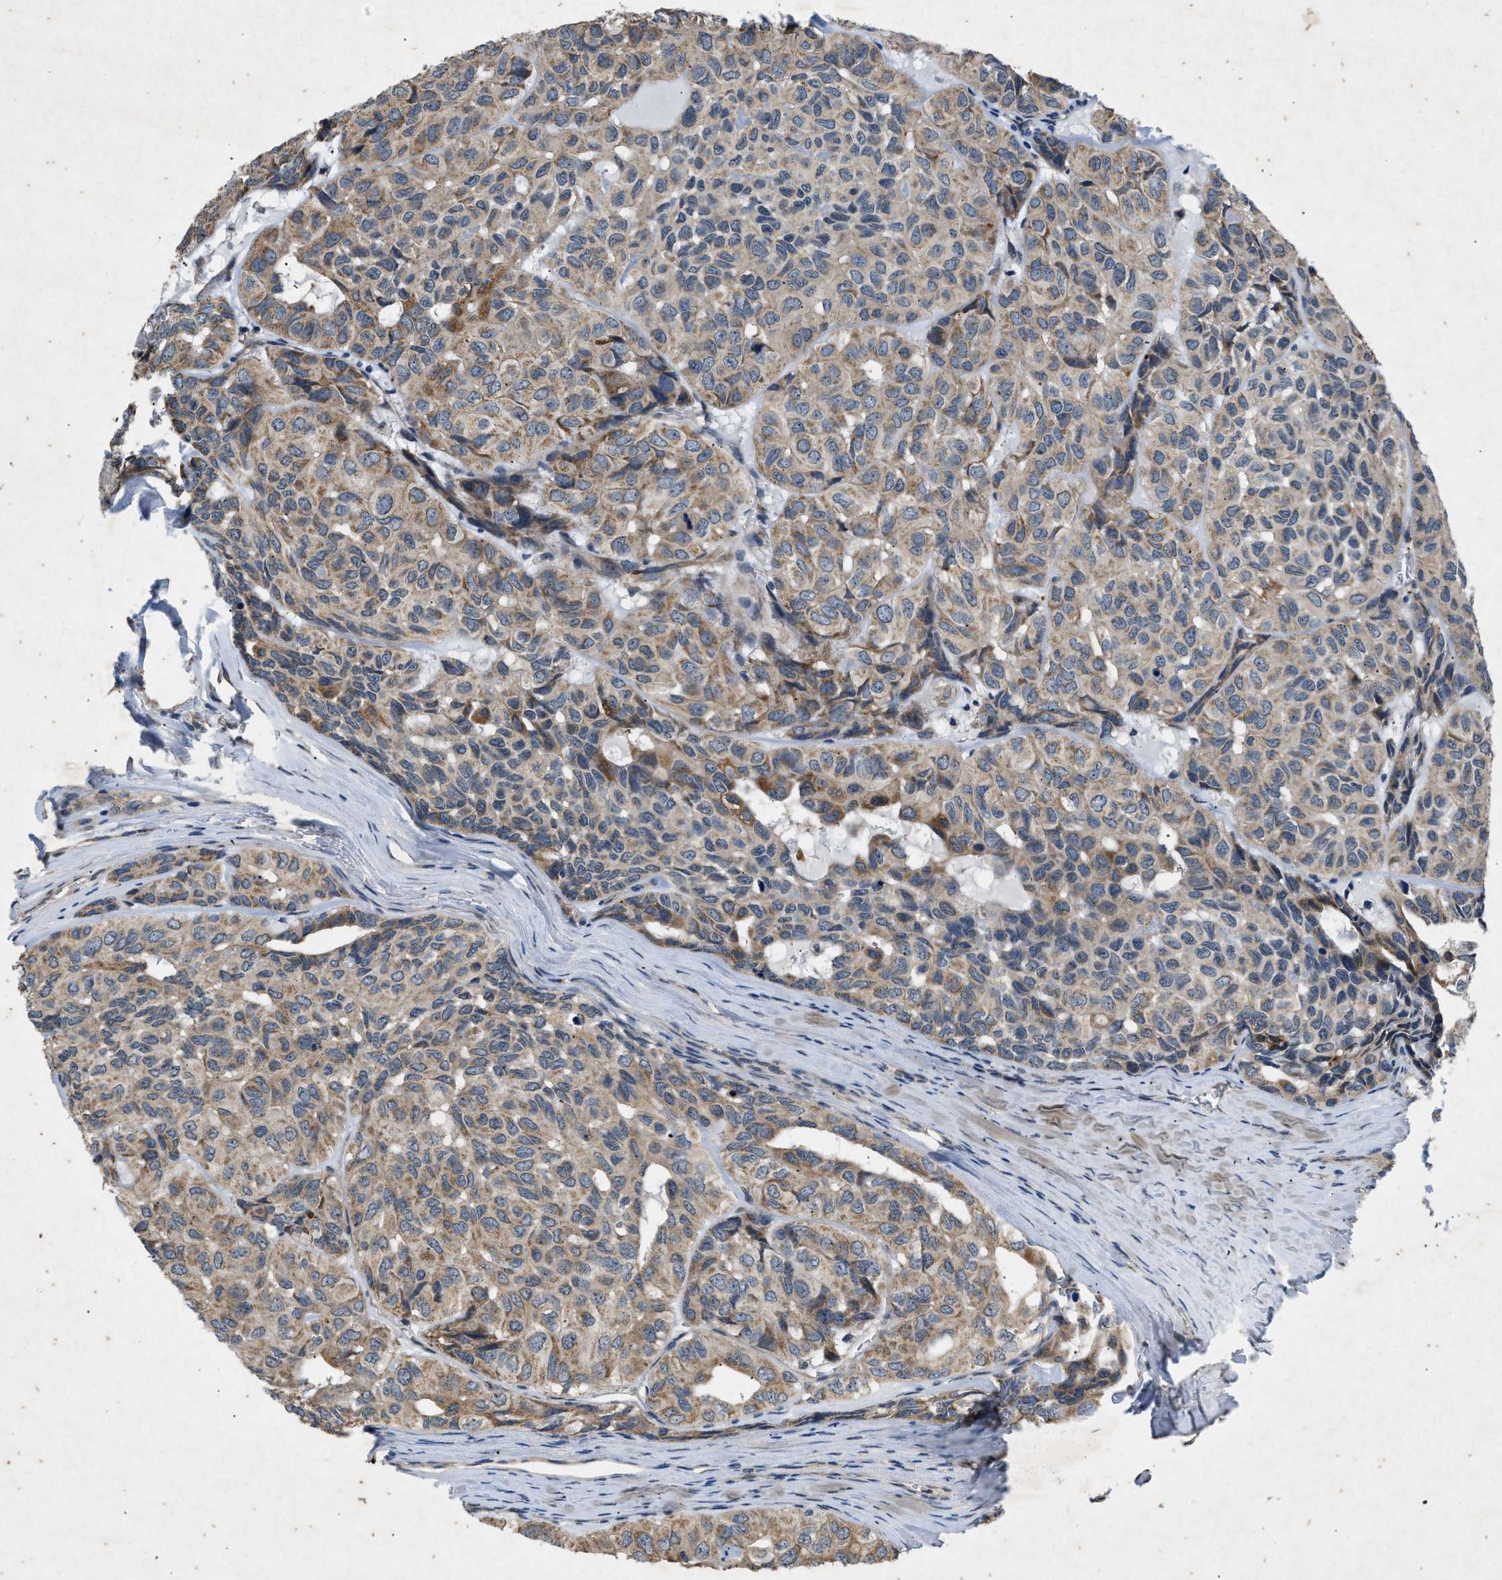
{"staining": {"intensity": "moderate", "quantity": ">75%", "location": "cytoplasmic/membranous"}, "tissue": "head and neck cancer", "cell_type": "Tumor cells", "image_type": "cancer", "snomed": [{"axis": "morphology", "description": "Adenocarcinoma, NOS"}, {"axis": "topography", "description": "Salivary gland, NOS"}, {"axis": "topography", "description": "Head-Neck"}], "caption": "Head and neck cancer (adenocarcinoma) stained with a protein marker shows moderate staining in tumor cells.", "gene": "PRKG2", "patient": {"sex": "female", "age": 76}}